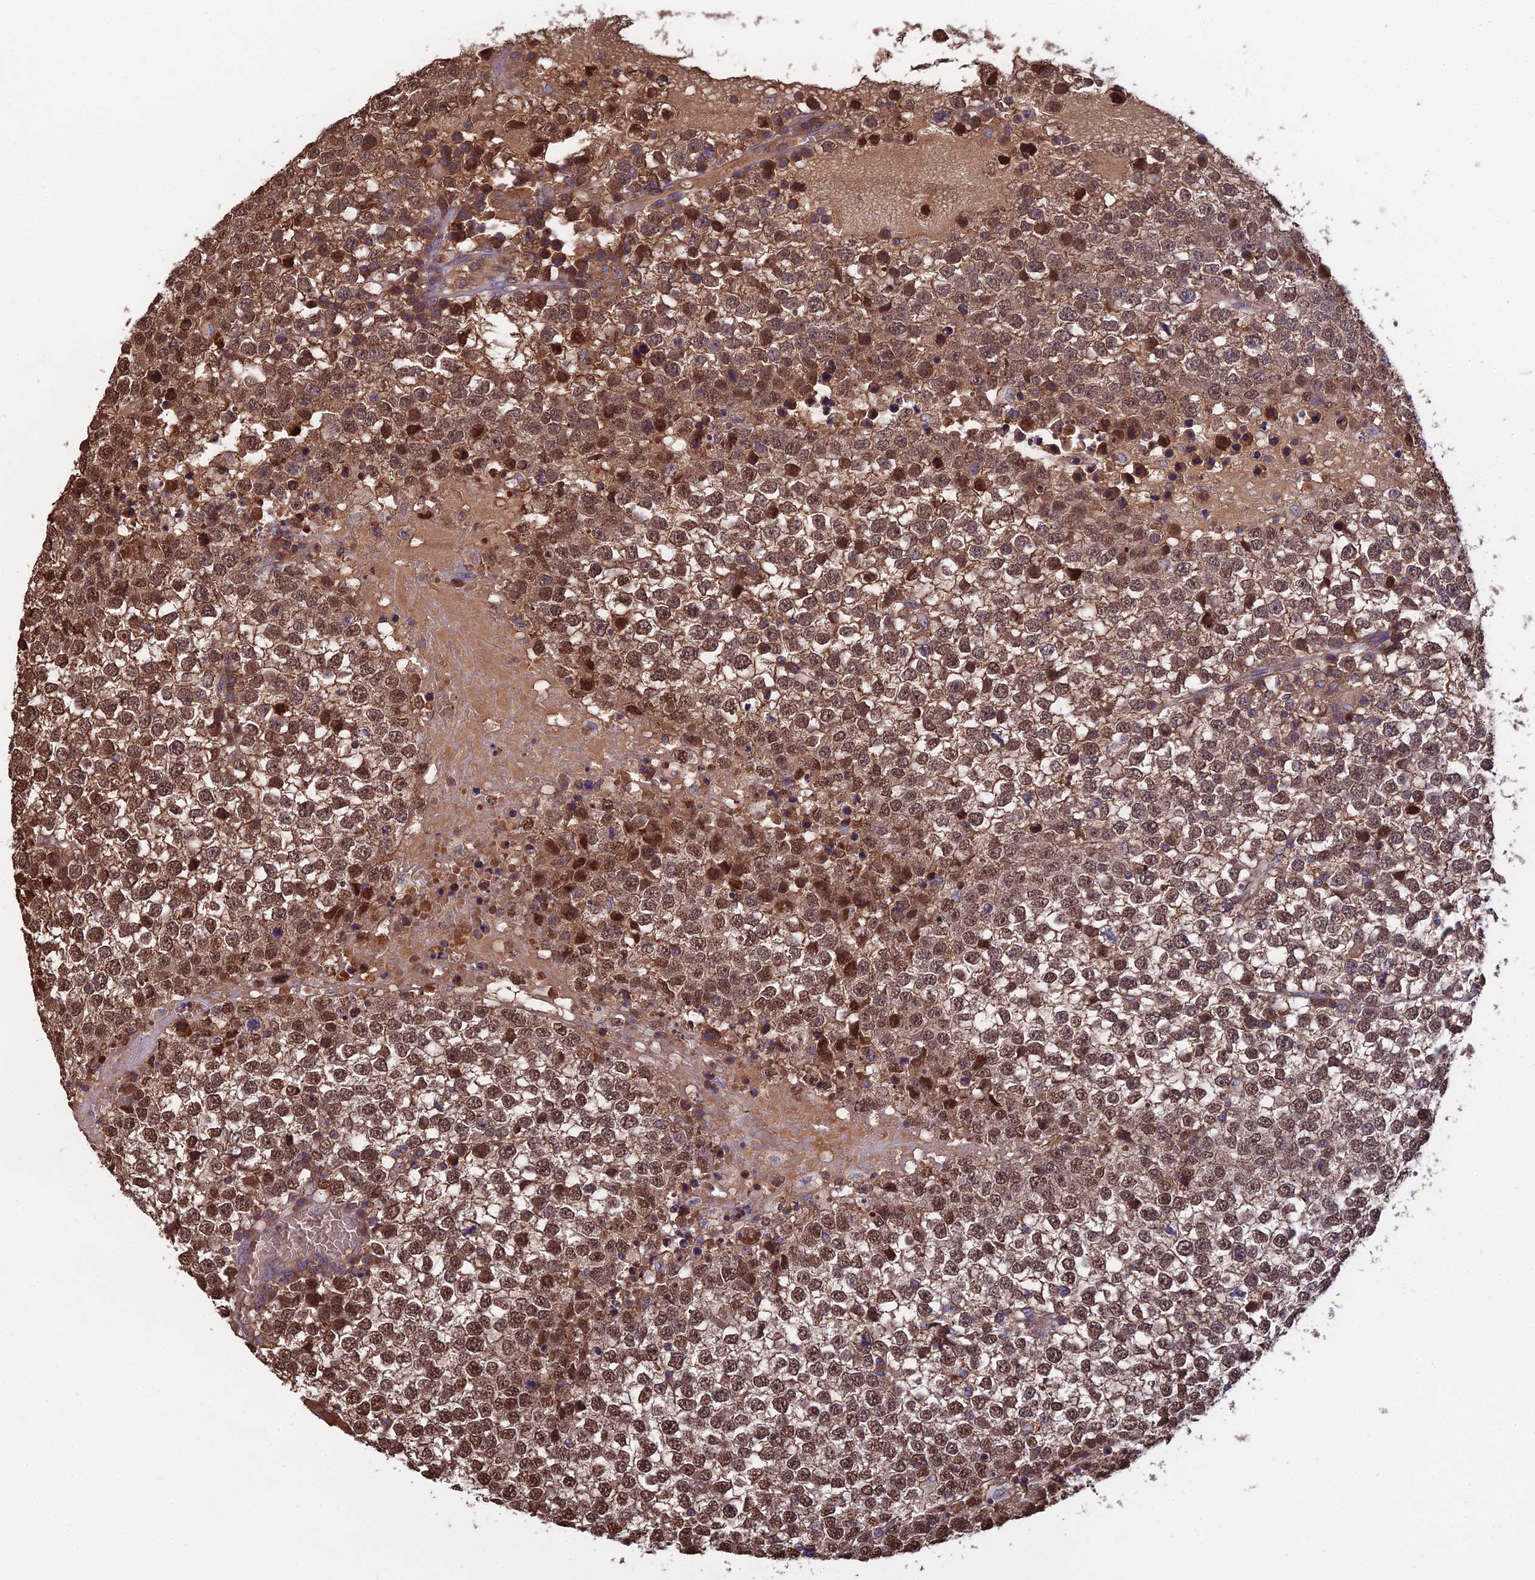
{"staining": {"intensity": "moderate", "quantity": ">75%", "location": "cytoplasmic/membranous,nuclear"}, "tissue": "testis cancer", "cell_type": "Tumor cells", "image_type": "cancer", "snomed": [{"axis": "morphology", "description": "Seminoma, NOS"}, {"axis": "topography", "description": "Testis"}], "caption": "Protein expression analysis of seminoma (testis) shows moderate cytoplasmic/membranous and nuclear expression in approximately >75% of tumor cells.", "gene": "GALR2", "patient": {"sex": "male", "age": 65}}